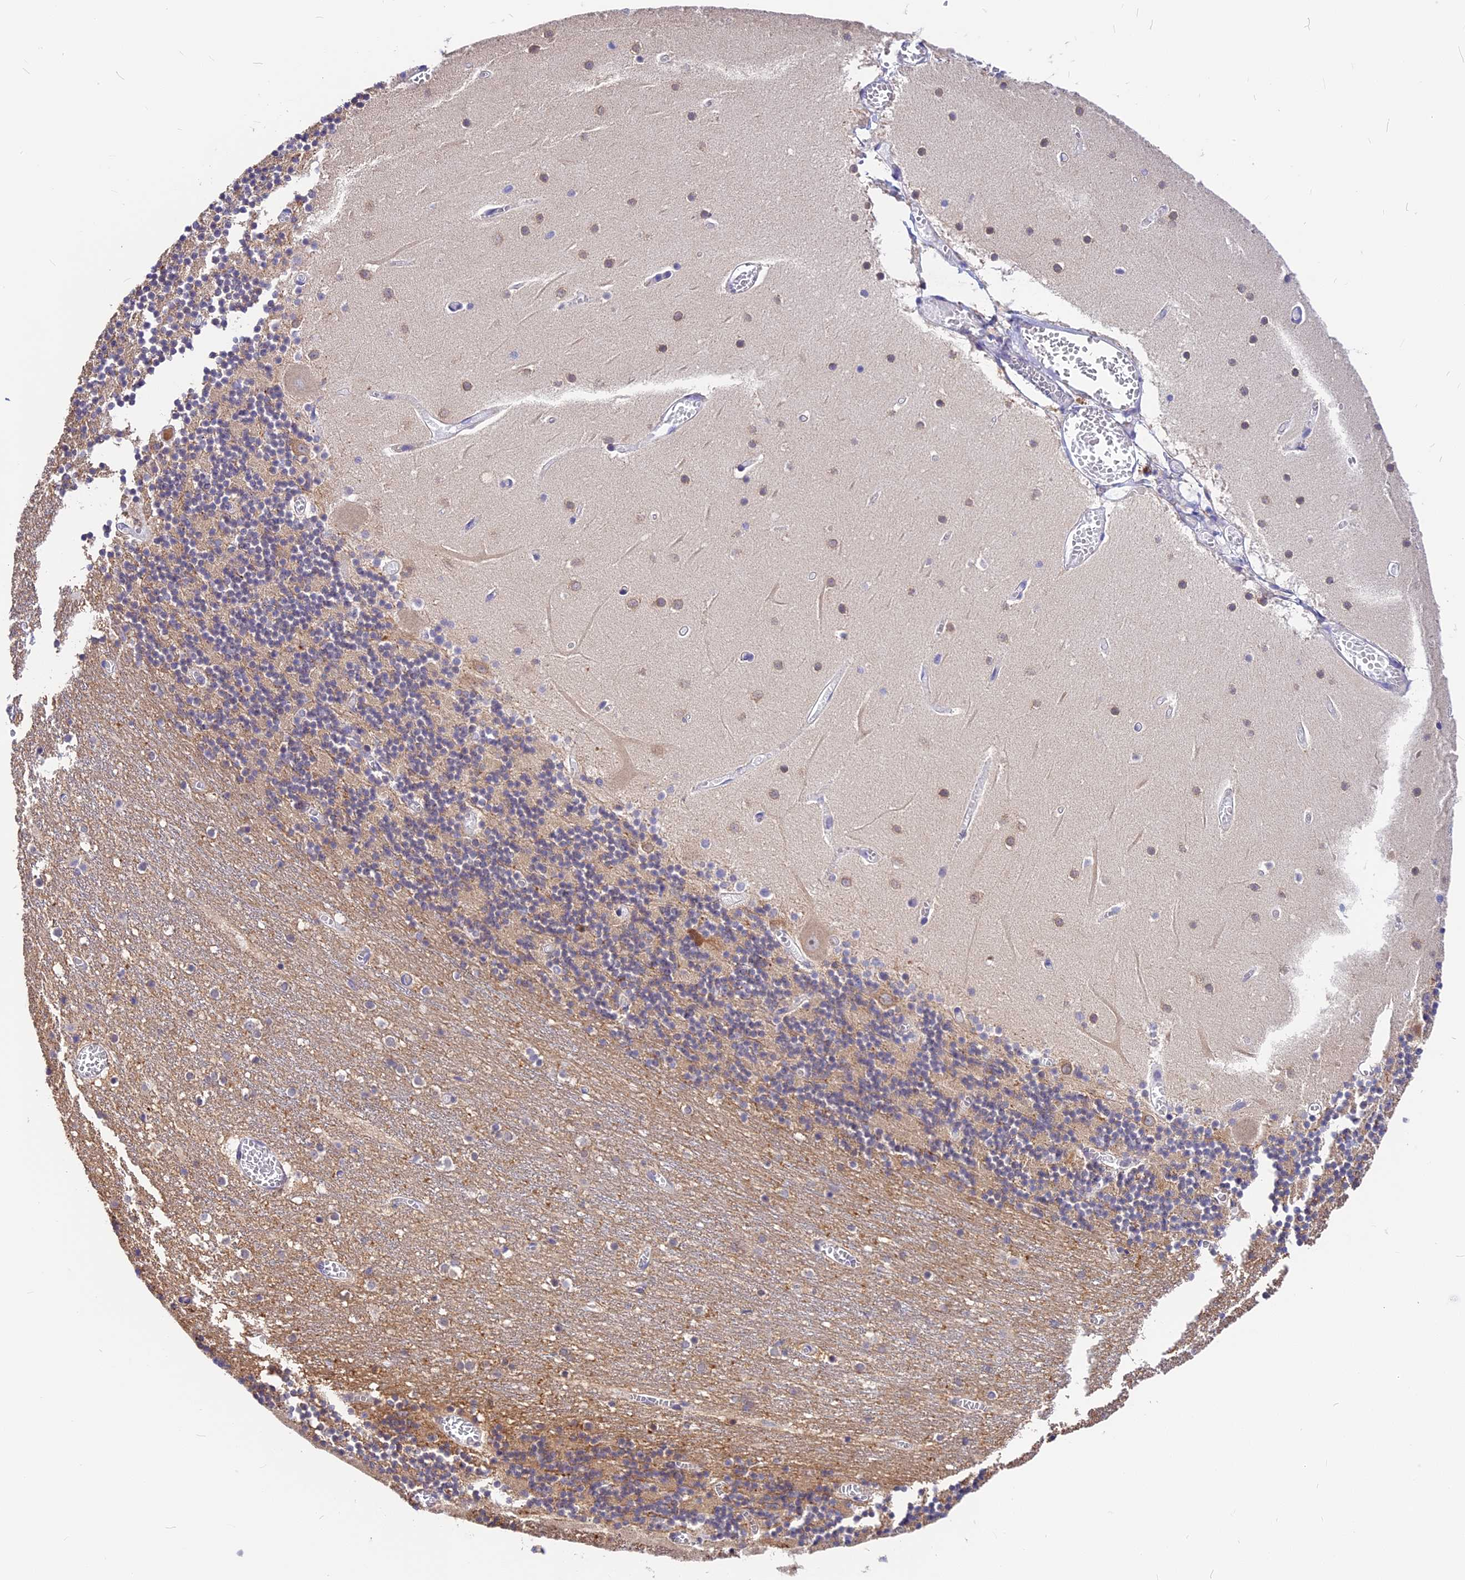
{"staining": {"intensity": "weak", "quantity": "25%-75%", "location": "cytoplasmic/membranous"}, "tissue": "cerebellum", "cell_type": "Cells in granular layer", "image_type": "normal", "snomed": [{"axis": "morphology", "description": "Normal tissue, NOS"}, {"axis": "topography", "description": "Cerebellum"}], "caption": "Immunohistochemistry staining of benign cerebellum, which exhibits low levels of weak cytoplasmic/membranous positivity in approximately 25%-75% of cells in granular layer indicating weak cytoplasmic/membranous protein expression. The staining was performed using DAB (3,3'-diaminobenzidine) (brown) for protein detection and nuclei were counterstained in hematoxylin (blue).", "gene": "BSCL2", "patient": {"sex": "female", "age": 28}}